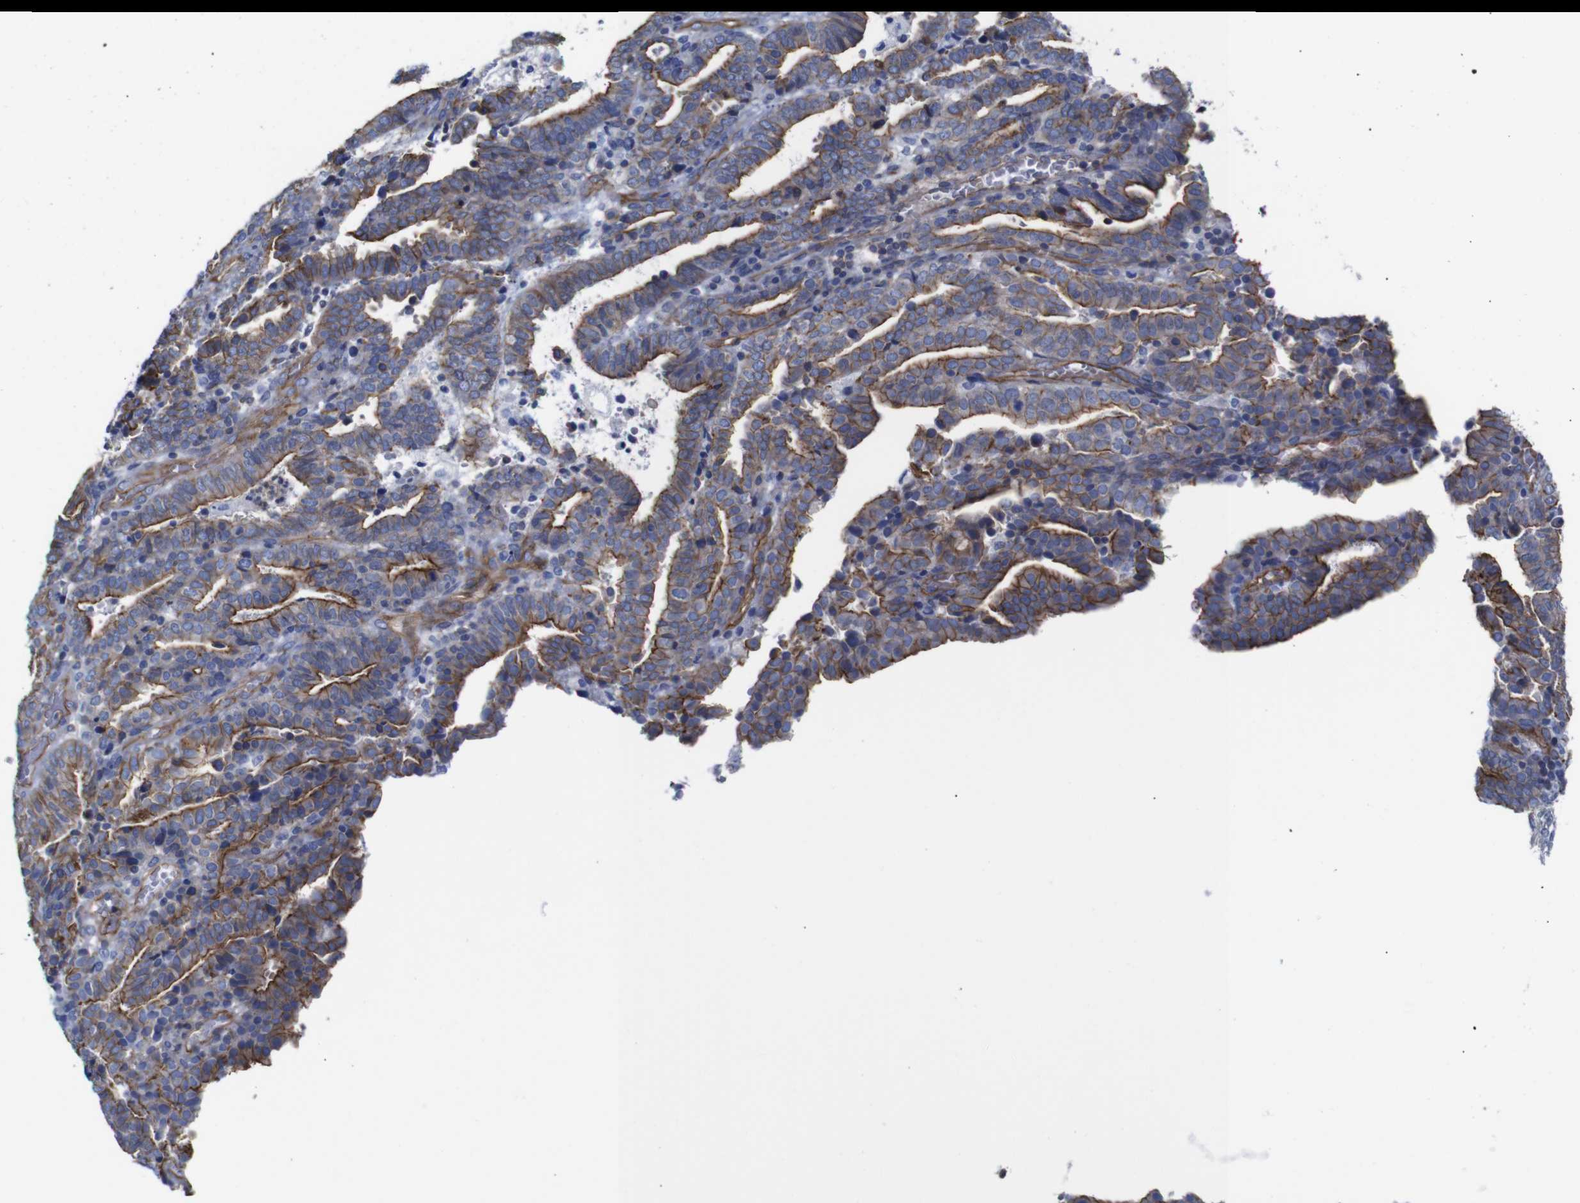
{"staining": {"intensity": "moderate", "quantity": ">75%", "location": "cytoplasmic/membranous"}, "tissue": "endometrial cancer", "cell_type": "Tumor cells", "image_type": "cancer", "snomed": [{"axis": "morphology", "description": "Adenocarcinoma, NOS"}, {"axis": "topography", "description": "Uterus"}], "caption": "Protein staining of adenocarcinoma (endometrial) tissue displays moderate cytoplasmic/membranous positivity in about >75% of tumor cells. (DAB IHC, brown staining for protein, blue staining for nuclei).", "gene": "SPTBN1", "patient": {"sex": "female", "age": 83}}